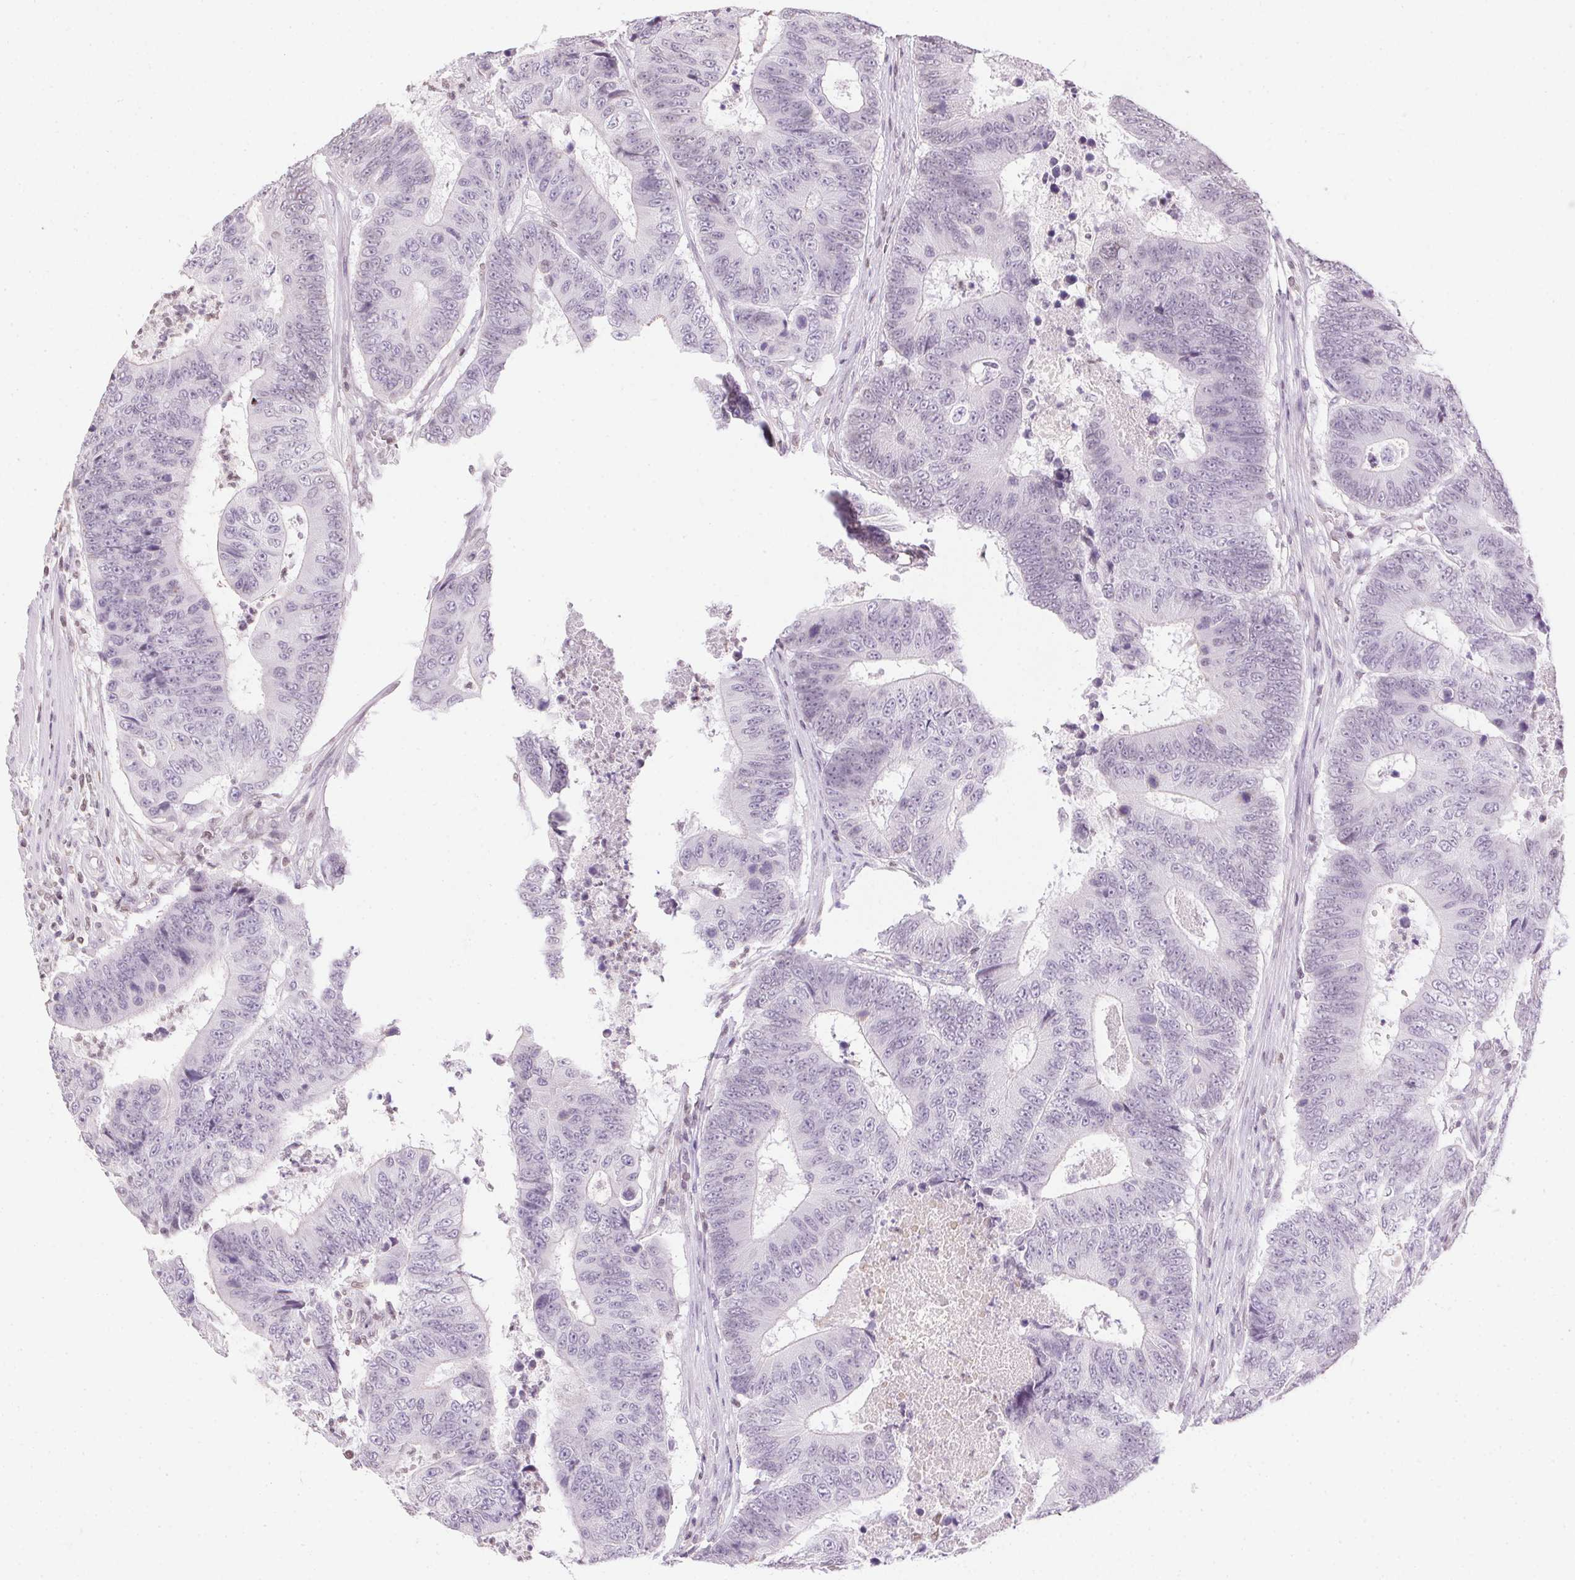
{"staining": {"intensity": "negative", "quantity": "none", "location": "none"}, "tissue": "colorectal cancer", "cell_type": "Tumor cells", "image_type": "cancer", "snomed": [{"axis": "morphology", "description": "Adenocarcinoma, NOS"}, {"axis": "topography", "description": "Colon"}], "caption": "Micrograph shows no significant protein expression in tumor cells of adenocarcinoma (colorectal).", "gene": "PRL", "patient": {"sex": "female", "age": 48}}